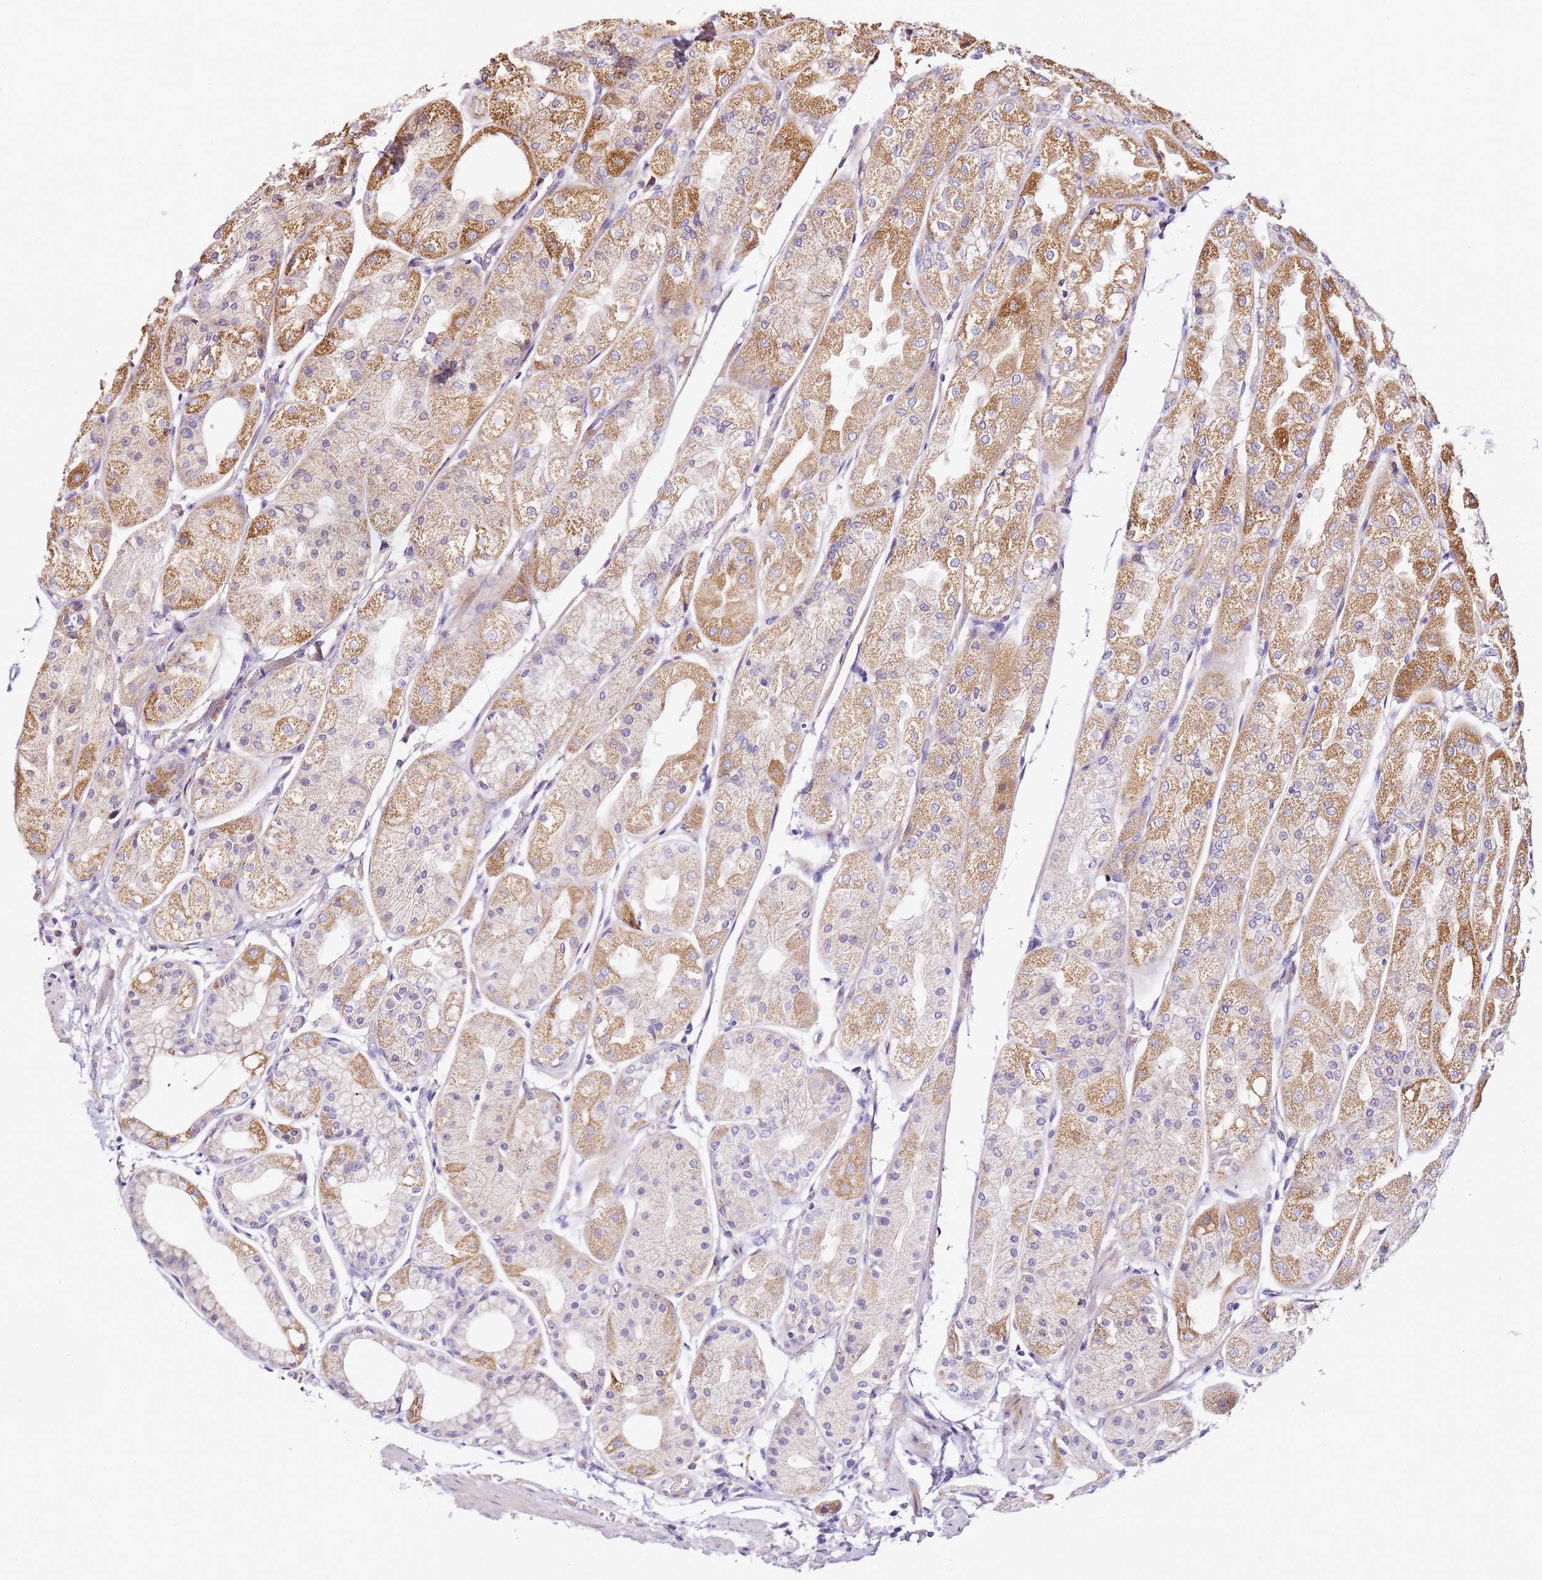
{"staining": {"intensity": "moderate", "quantity": "25%-75%", "location": "cytoplasmic/membranous"}, "tissue": "stomach", "cell_type": "Glandular cells", "image_type": "normal", "snomed": [{"axis": "morphology", "description": "Normal tissue, NOS"}, {"axis": "topography", "description": "Stomach, upper"}], "caption": "Brown immunohistochemical staining in benign stomach demonstrates moderate cytoplasmic/membranous staining in approximately 25%-75% of glandular cells.", "gene": "OR2B11", "patient": {"sex": "male", "age": 72}}